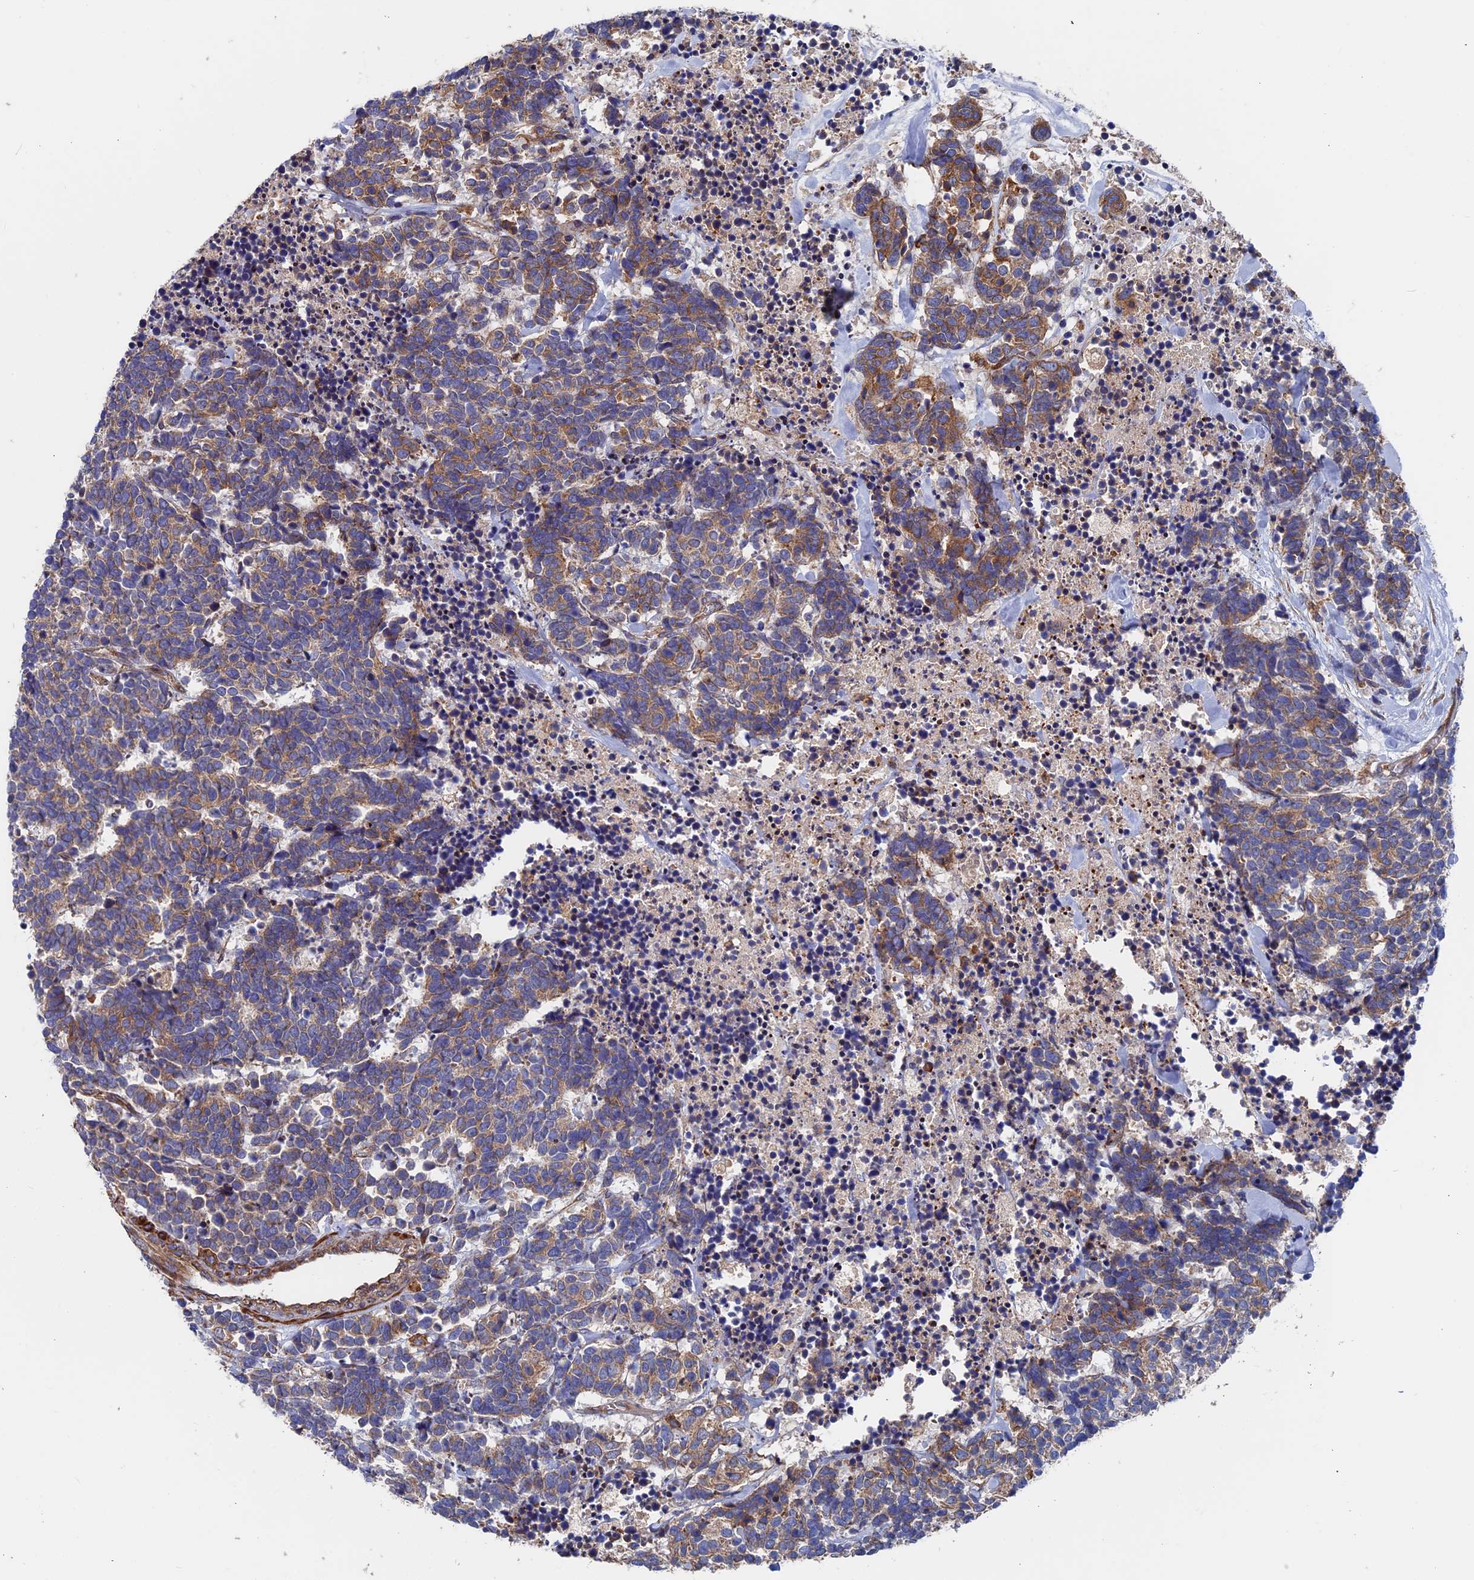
{"staining": {"intensity": "moderate", "quantity": ">75%", "location": "cytoplasmic/membranous"}, "tissue": "carcinoid", "cell_type": "Tumor cells", "image_type": "cancer", "snomed": [{"axis": "morphology", "description": "Carcinoma, NOS"}, {"axis": "morphology", "description": "Carcinoid, malignant, NOS"}, {"axis": "topography", "description": "Urinary bladder"}], "caption": "Brown immunohistochemical staining in human carcinoid shows moderate cytoplasmic/membranous positivity in approximately >75% of tumor cells.", "gene": "DNAJC3", "patient": {"sex": "male", "age": 57}}